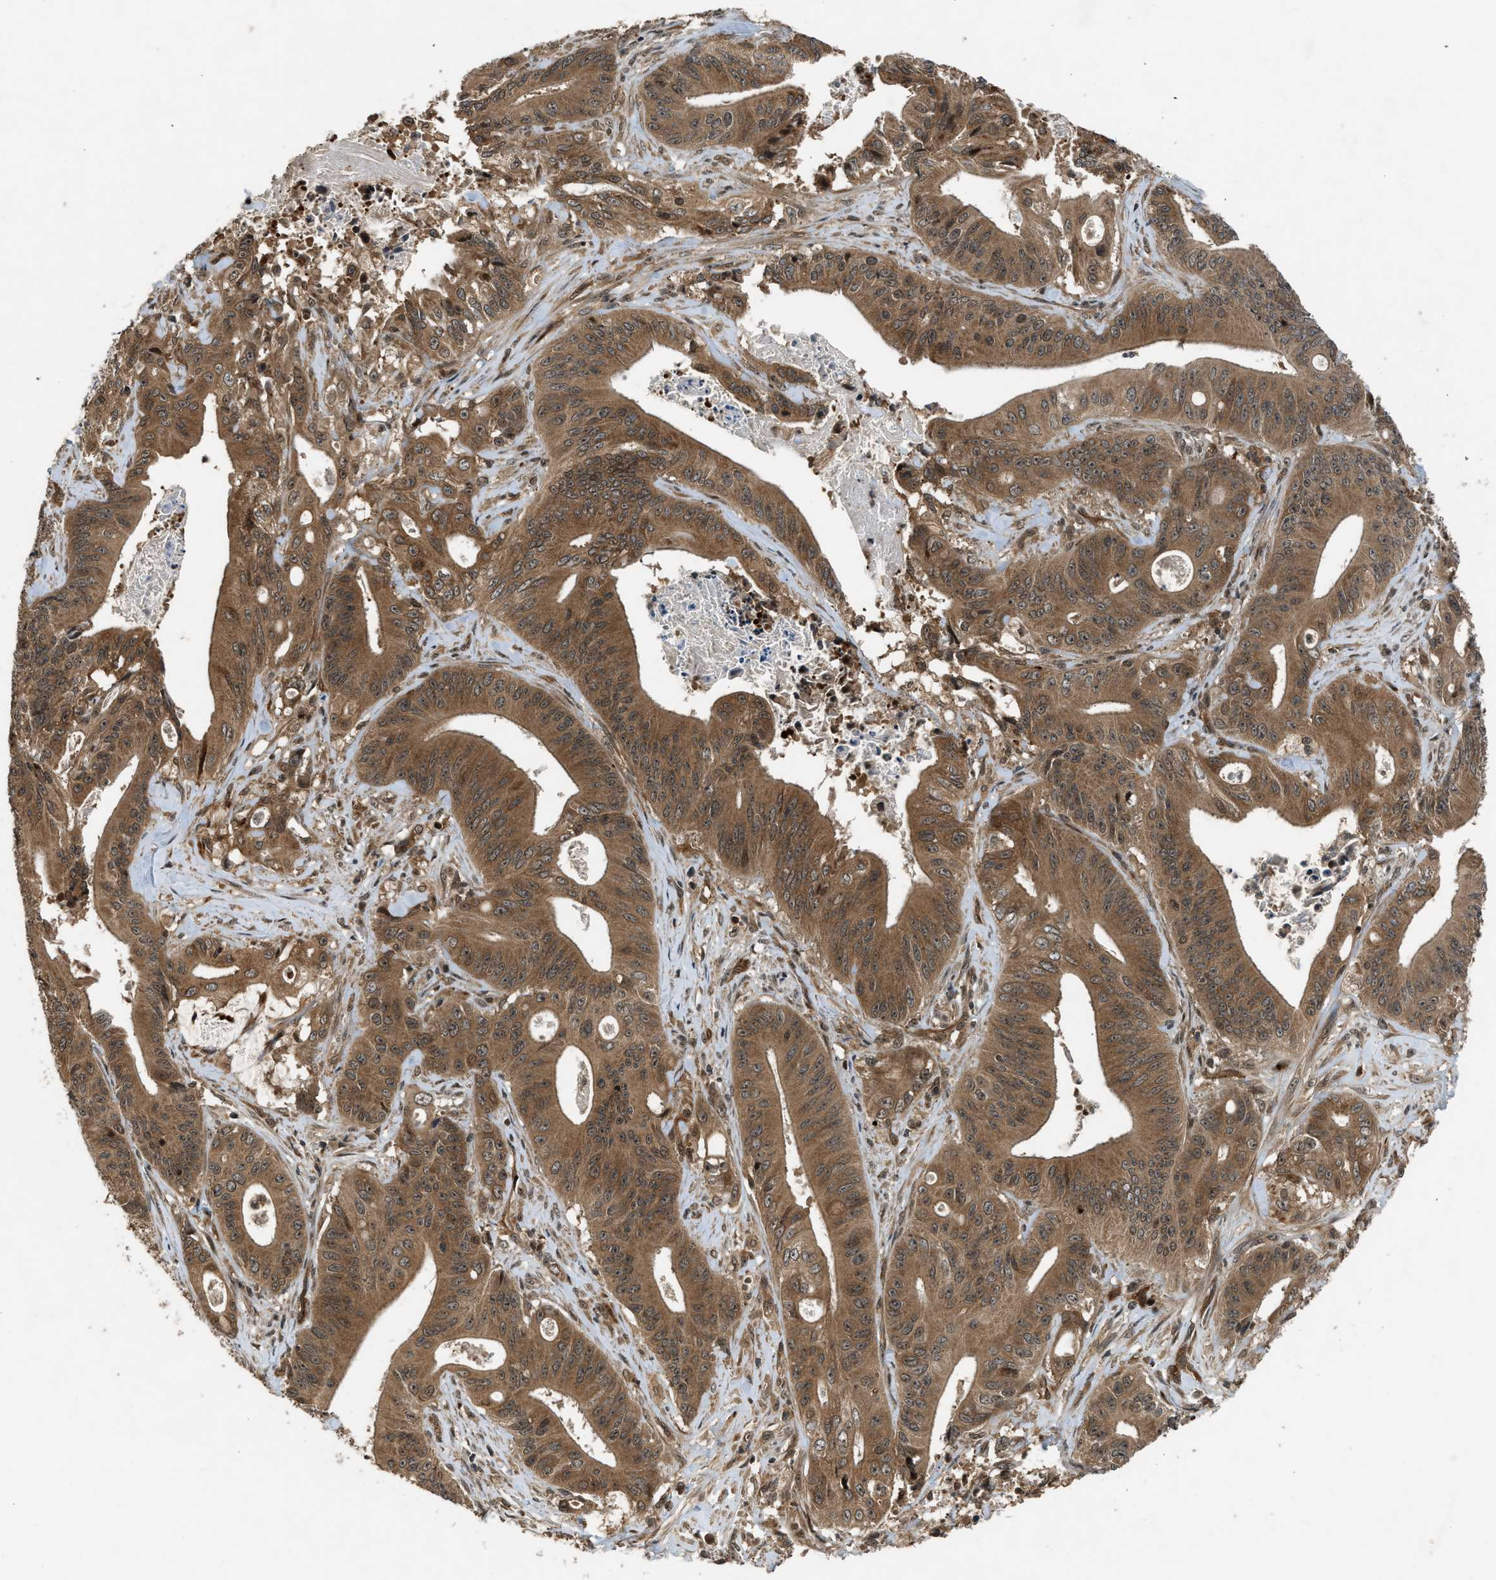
{"staining": {"intensity": "moderate", "quantity": ">75%", "location": "cytoplasmic/membranous"}, "tissue": "pancreatic cancer", "cell_type": "Tumor cells", "image_type": "cancer", "snomed": [{"axis": "morphology", "description": "Normal tissue, NOS"}, {"axis": "topography", "description": "Lymph node"}], "caption": "Protein expression analysis of human pancreatic cancer reveals moderate cytoplasmic/membranous expression in approximately >75% of tumor cells.", "gene": "TXNL1", "patient": {"sex": "male", "age": 62}}